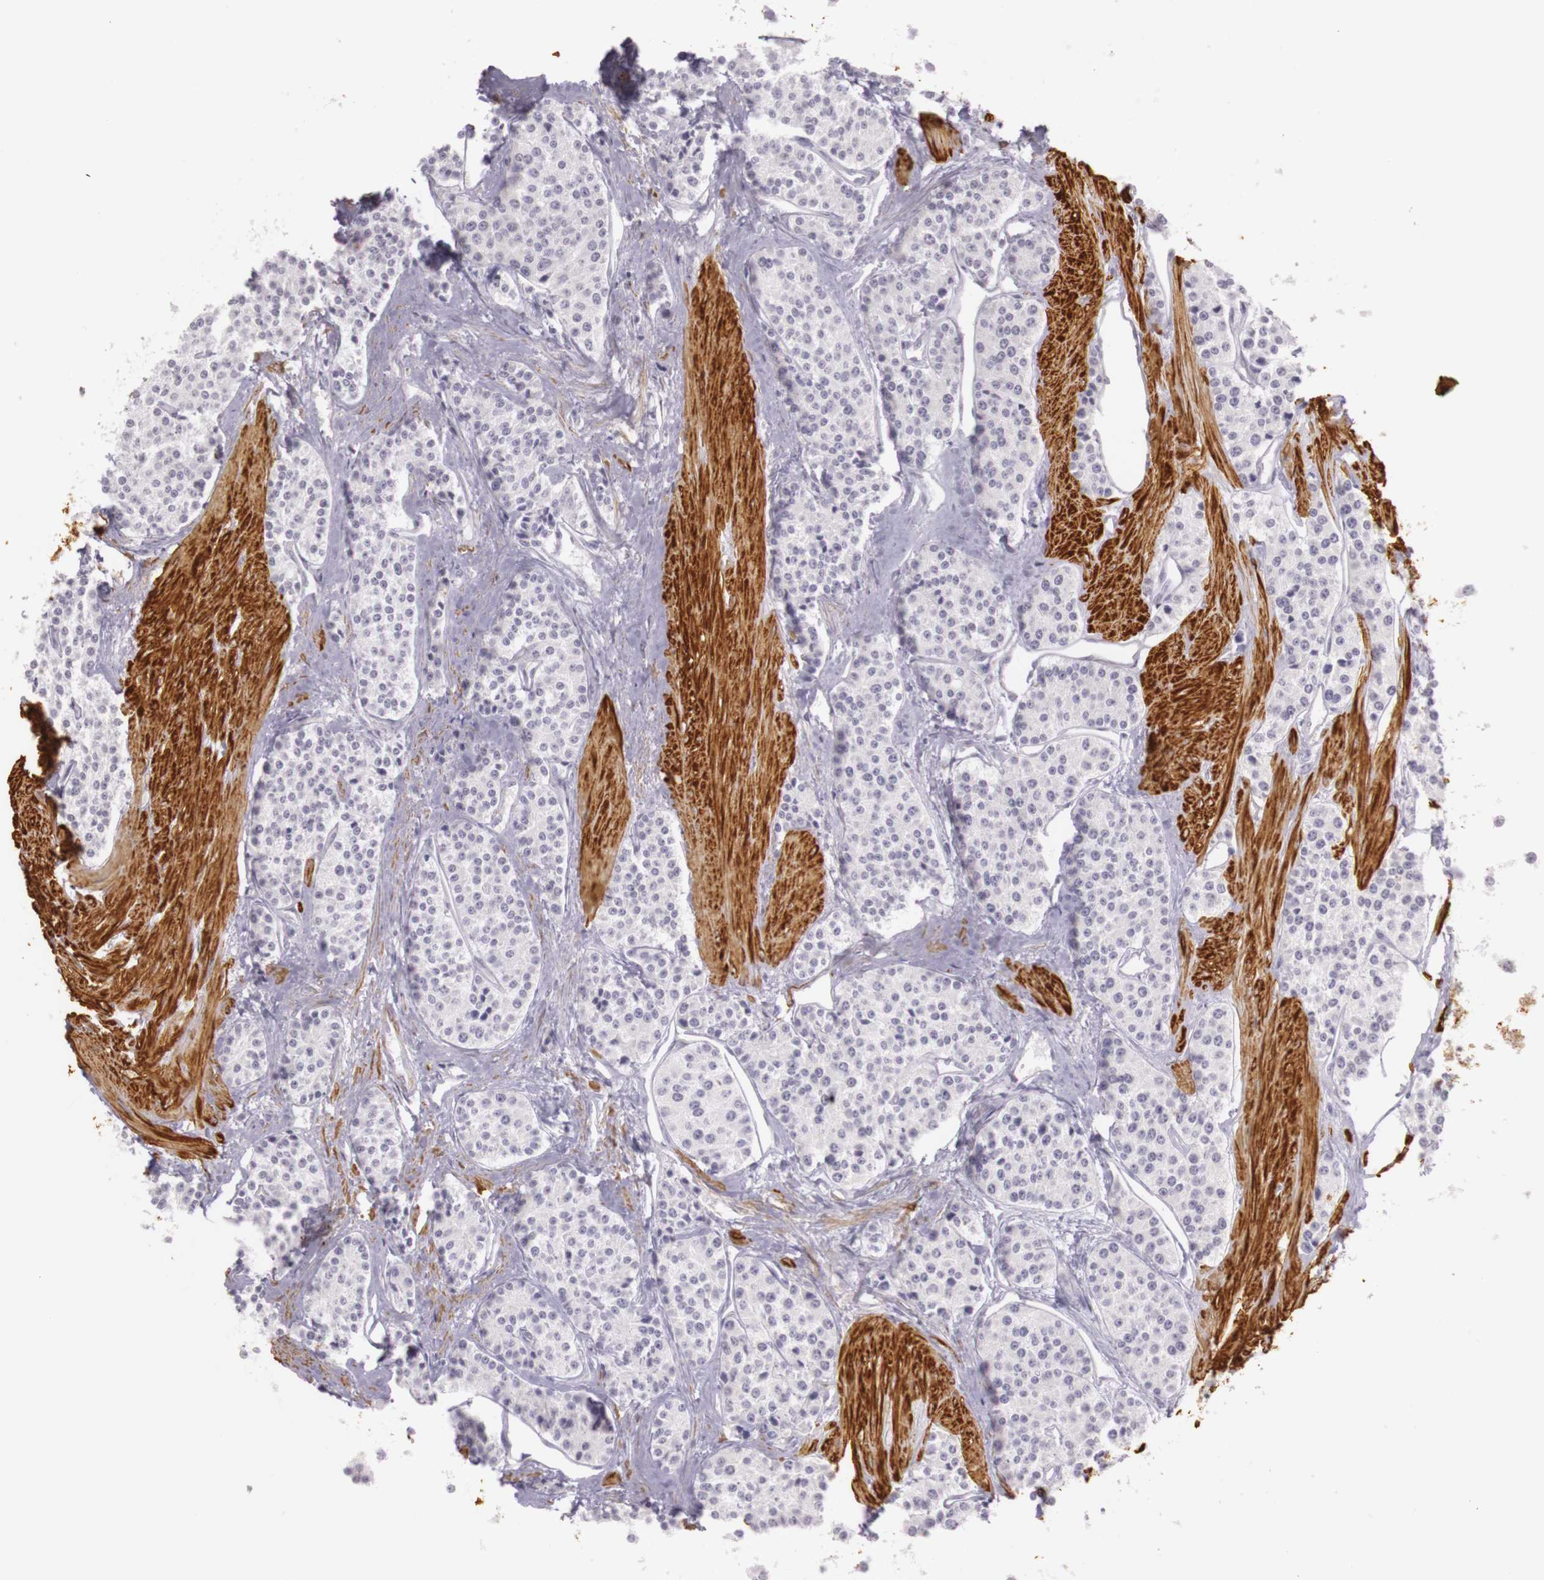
{"staining": {"intensity": "negative", "quantity": "none", "location": "none"}, "tissue": "carcinoid", "cell_type": "Tumor cells", "image_type": "cancer", "snomed": [{"axis": "morphology", "description": "Carcinoid, malignant, NOS"}, {"axis": "topography", "description": "Stomach"}], "caption": "The histopathology image shows no staining of tumor cells in malignant carcinoid.", "gene": "CNTN2", "patient": {"sex": "female", "age": 76}}